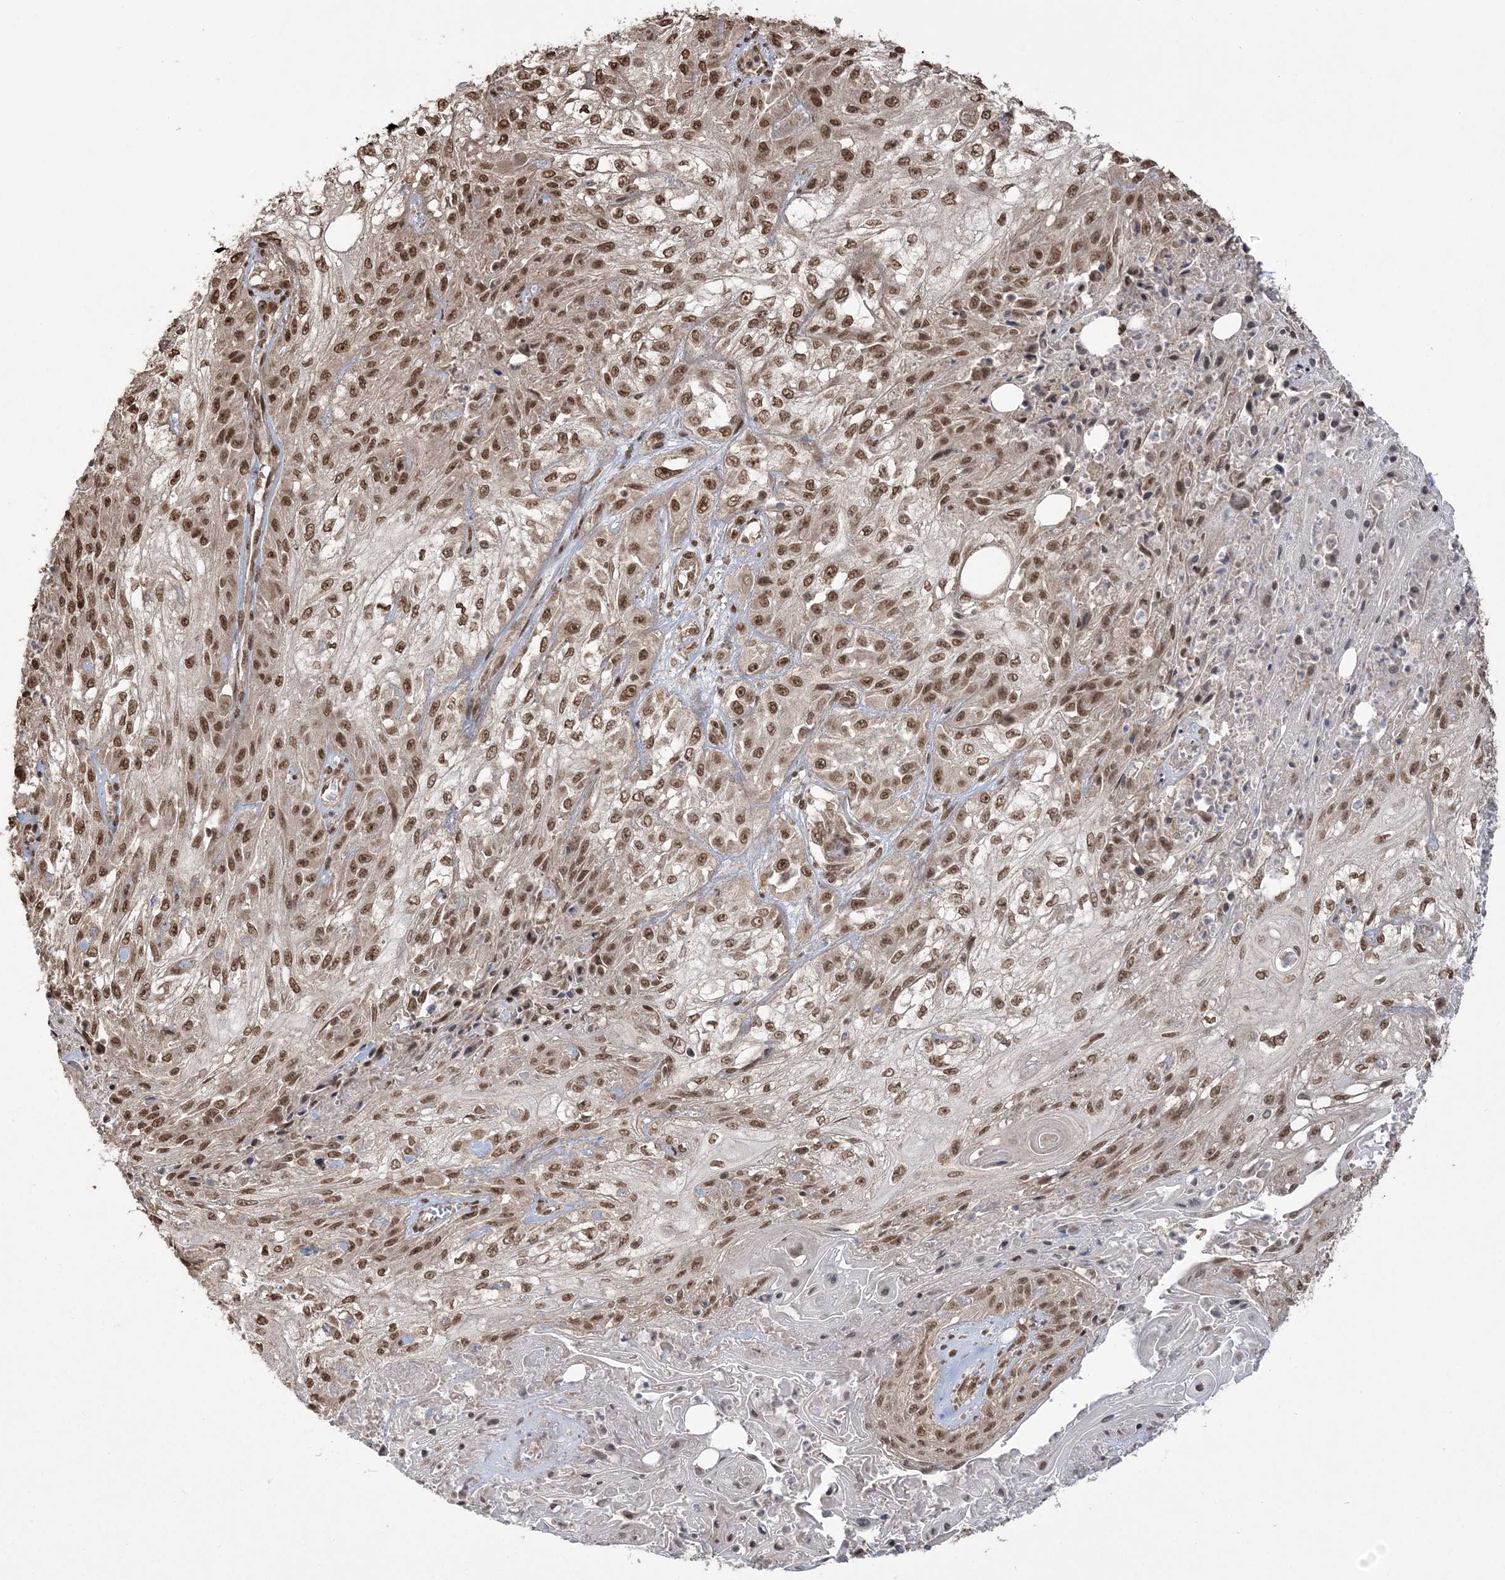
{"staining": {"intensity": "moderate", "quantity": ">75%", "location": "nuclear"}, "tissue": "skin cancer", "cell_type": "Tumor cells", "image_type": "cancer", "snomed": [{"axis": "morphology", "description": "Squamous cell carcinoma, NOS"}, {"axis": "morphology", "description": "Squamous cell carcinoma, metastatic, NOS"}, {"axis": "topography", "description": "Skin"}, {"axis": "topography", "description": "Lymph node"}], "caption": "Protein staining shows moderate nuclear staining in approximately >75% of tumor cells in skin cancer.", "gene": "ZNF839", "patient": {"sex": "male", "age": 75}}